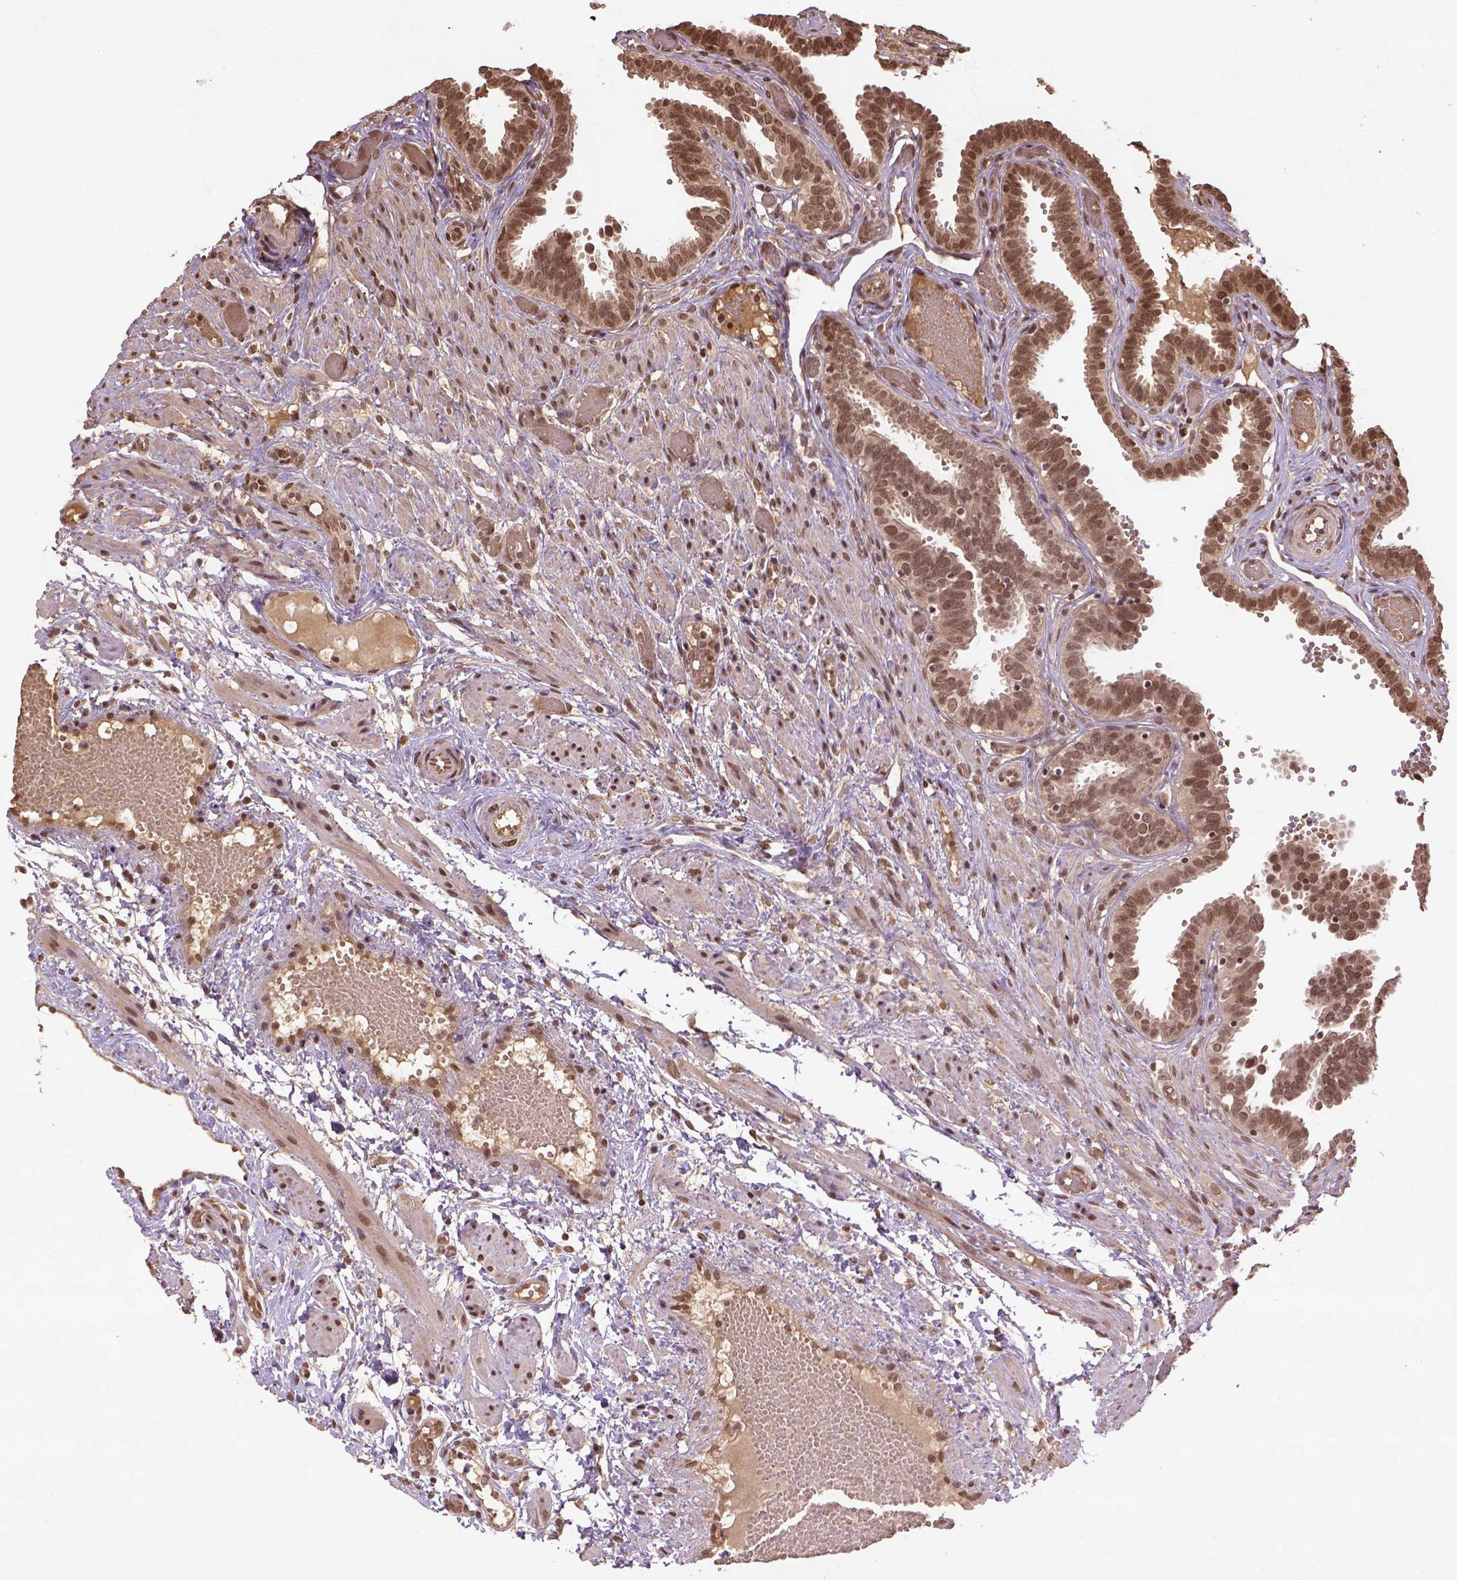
{"staining": {"intensity": "moderate", "quantity": ">75%", "location": "nuclear"}, "tissue": "fallopian tube", "cell_type": "Glandular cells", "image_type": "normal", "snomed": [{"axis": "morphology", "description": "Normal tissue, NOS"}, {"axis": "topography", "description": "Fallopian tube"}], "caption": "A medium amount of moderate nuclear expression is present in about >75% of glandular cells in unremarkable fallopian tube. (DAB (3,3'-diaminobenzidine) = brown stain, brightfield microscopy at high magnification).", "gene": "BANF1", "patient": {"sex": "female", "age": 37}}